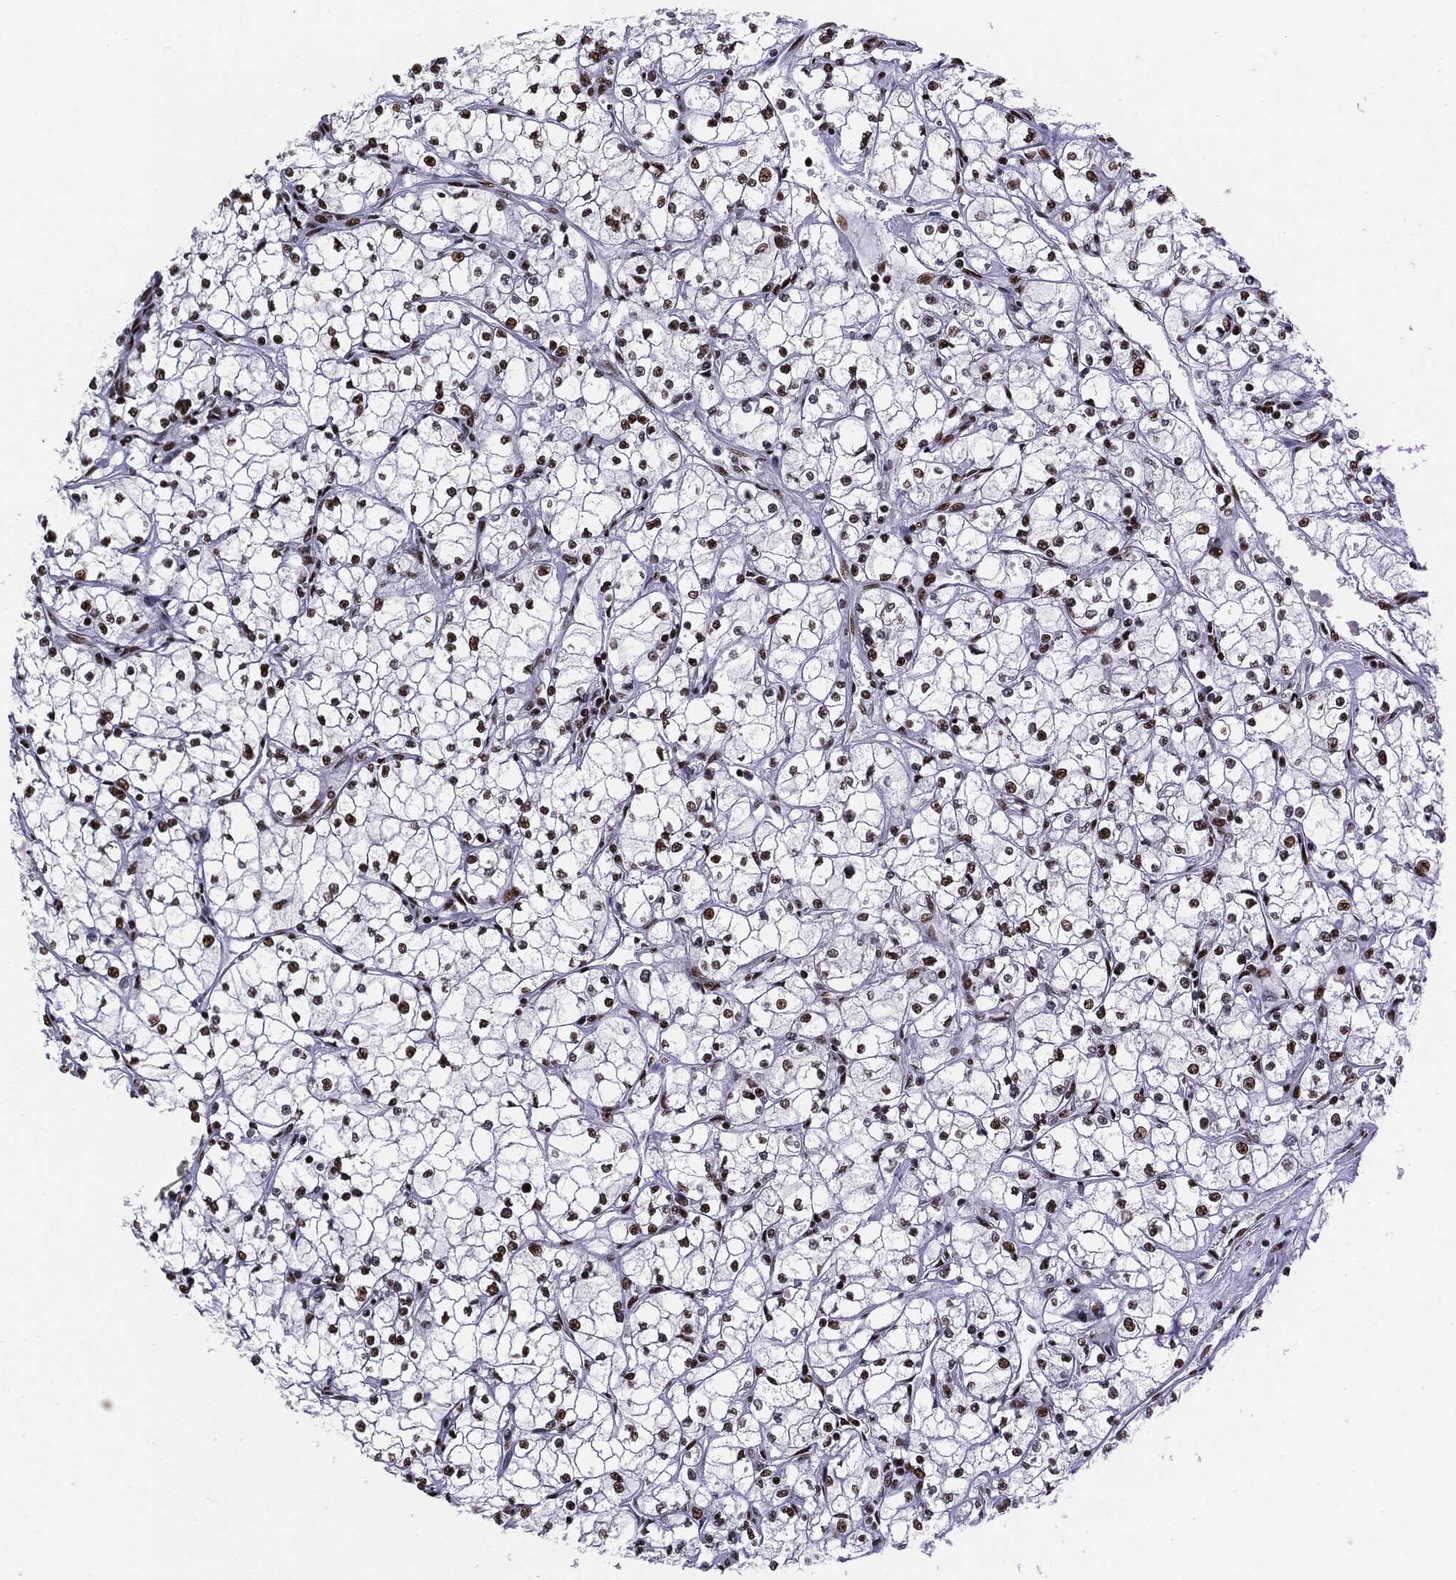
{"staining": {"intensity": "strong", "quantity": "25%-75%", "location": "nuclear"}, "tissue": "renal cancer", "cell_type": "Tumor cells", "image_type": "cancer", "snomed": [{"axis": "morphology", "description": "Adenocarcinoma, NOS"}, {"axis": "topography", "description": "Kidney"}], "caption": "About 25%-75% of tumor cells in human renal adenocarcinoma reveal strong nuclear protein positivity as visualized by brown immunohistochemical staining.", "gene": "RECQL", "patient": {"sex": "male", "age": 67}}